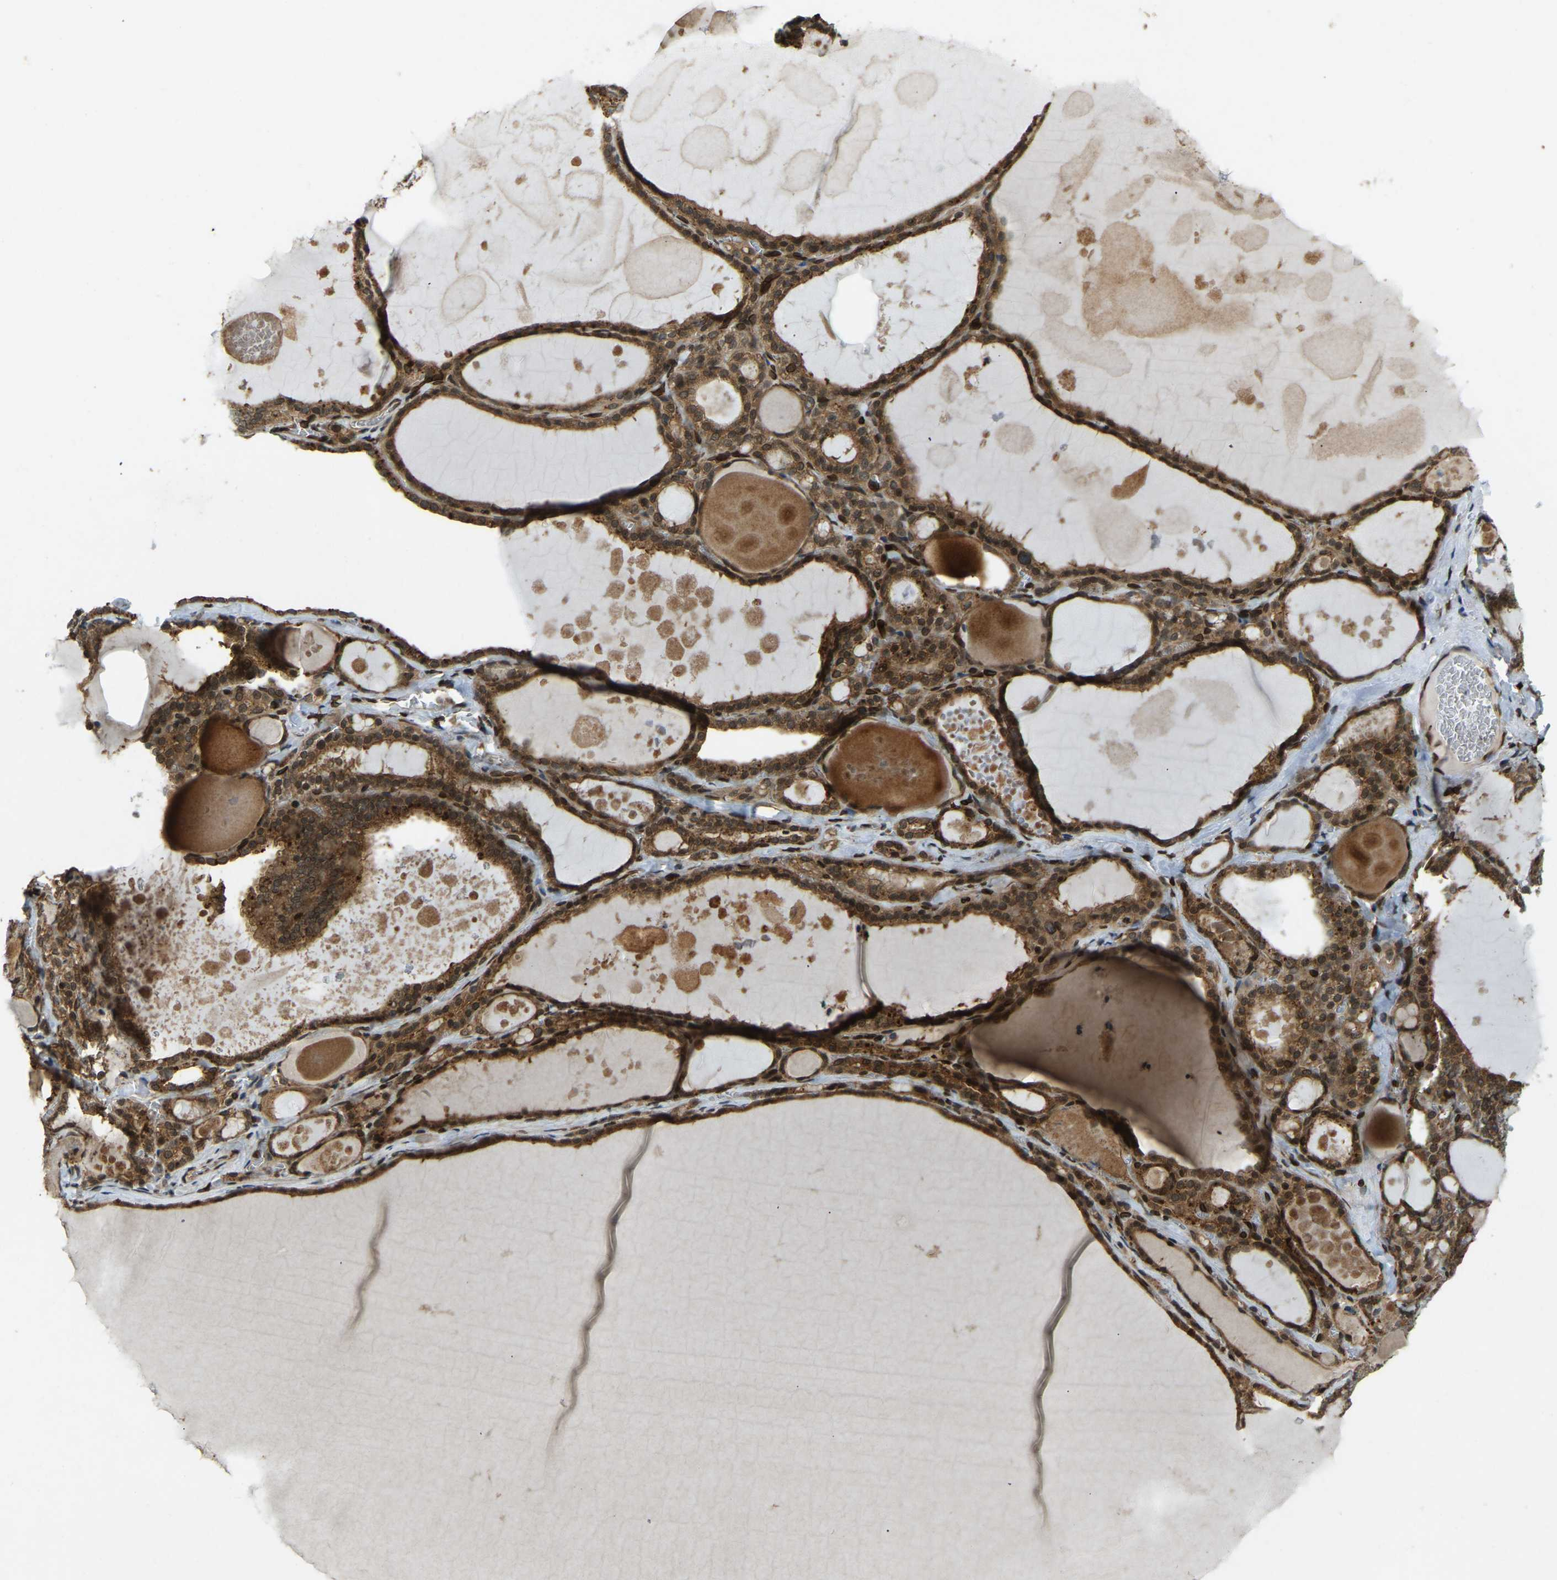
{"staining": {"intensity": "moderate", "quantity": ">75%", "location": "cytoplasmic/membranous,nuclear"}, "tissue": "thyroid gland", "cell_type": "Glandular cells", "image_type": "normal", "snomed": [{"axis": "morphology", "description": "Normal tissue, NOS"}, {"axis": "topography", "description": "Thyroid gland"}], "caption": "Glandular cells display medium levels of moderate cytoplasmic/membranous,nuclear expression in about >75% of cells in unremarkable thyroid gland. (Stains: DAB (3,3'-diaminobenzidine) in brown, nuclei in blue, Microscopy: brightfield microscopy at high magnification).", "gene": "SYNE1", "patient": {"sex": "male", "age": 56}}